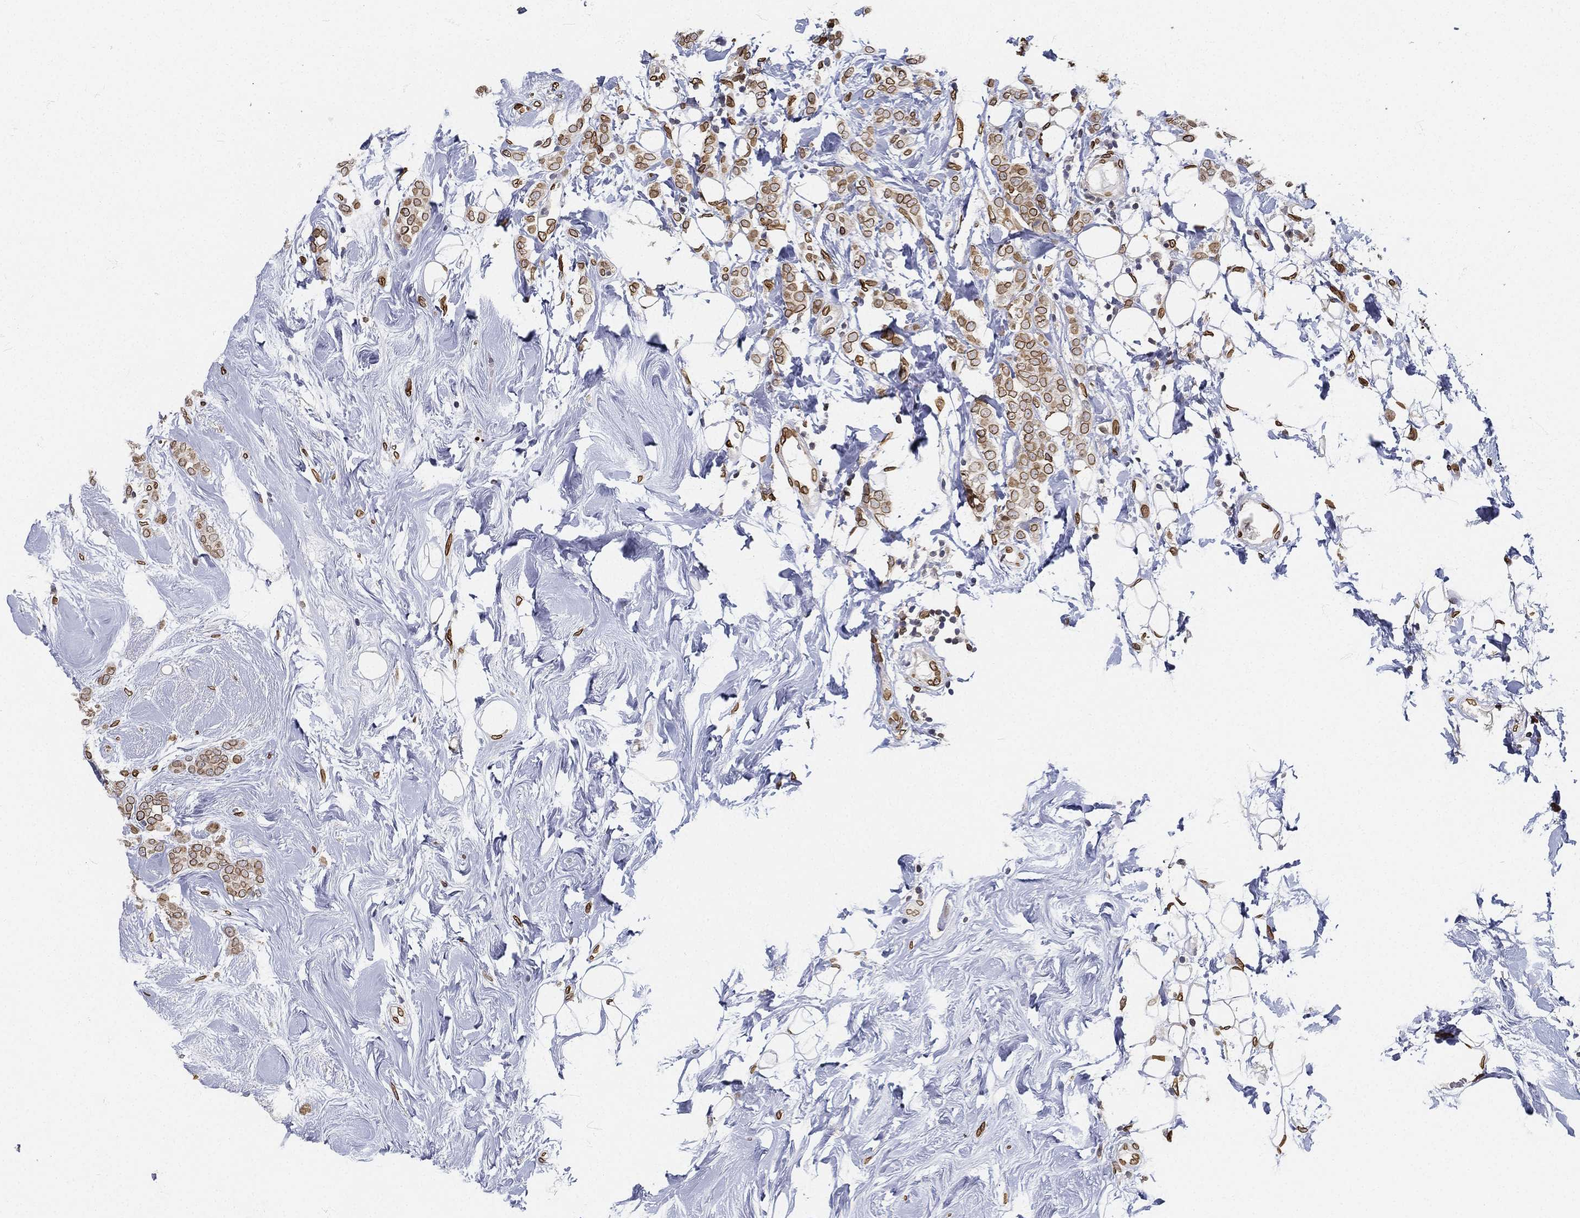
{"staining": {"intensity": "strong", "quantity": "25%-75%", "location": "cytoplasmic/membranous,nuclear"}, "tissue": "breast cancer", "cell_type": "Tumor cells", "image_type": "cancer", "snomed": [{"axis": "morphology", "description": "Lobular carcinoma"}, {"axis": "topography", "description": "Breast"}], "caption": "This histopathology image shows immunohistochemistry staining of human breast cancer, with high strong cytoplasmic/membranous and nuclear staining in about 25%-75% of tumor cells.", "gene": "PALB2", "patient": {"sex": "female", "age": 49}}